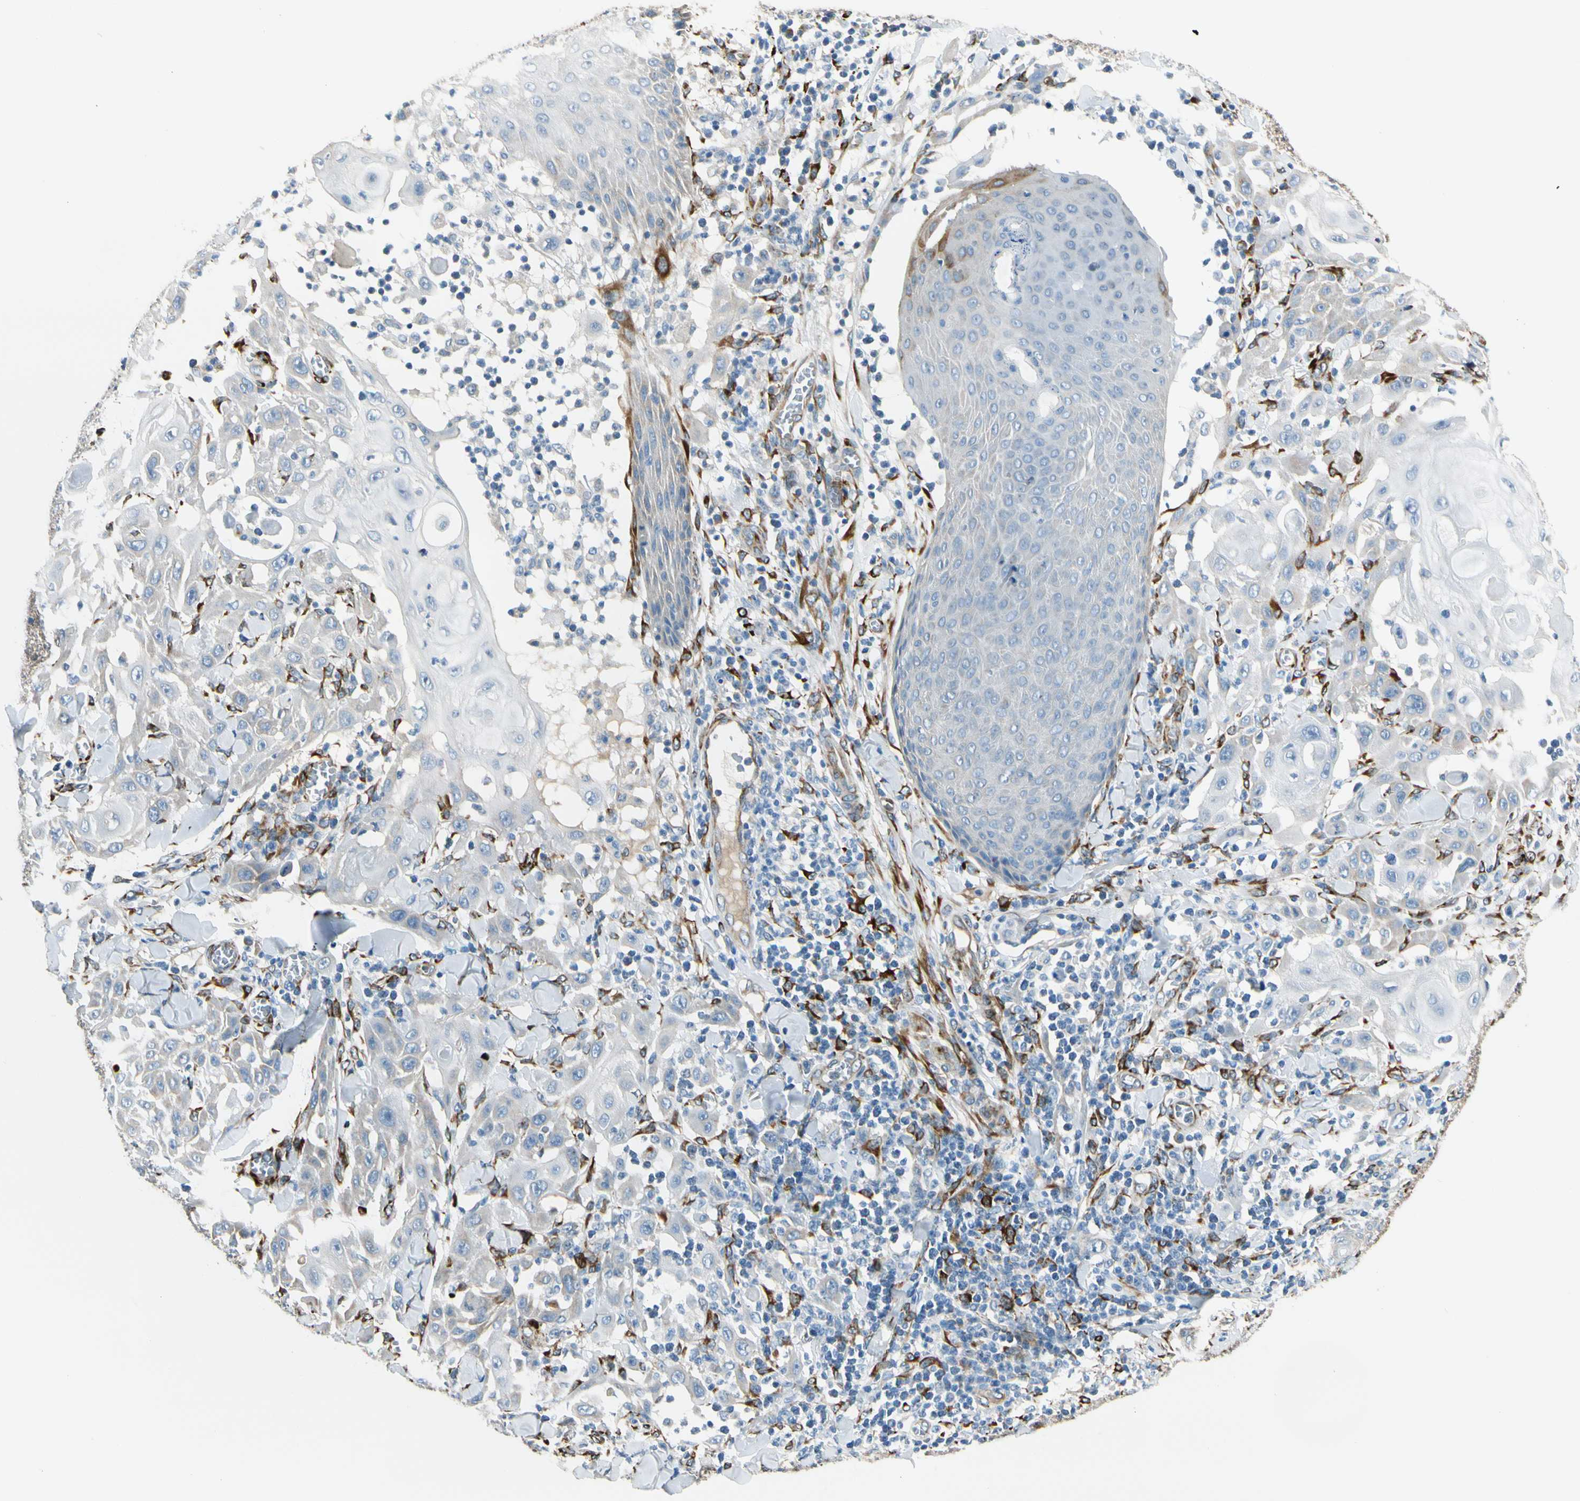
{"staining": {"intensity": "weak", "quantity": "<25%", "location": "cytoplasmic/membranous"}, "tissue": "skin cancer", "cell_type": "Tumor cells", "image_type": "cancer", "snomed": [{"axis": "morphology", "description": "Squamous cell carcinoma, NOS"}, {"axis": "topography", "description": "Skin"}], "caption": "Tumor cells are negative for protein expression in human squamous cell carcinoma (skin). The staining was performed using DAB to visualize the protein expression in brown, while the nuclei were stained in blue with hematoxylin (Magnification: 20x).", "gene": "FKBP7", "patient": {"sex": "male", "age": 24}}